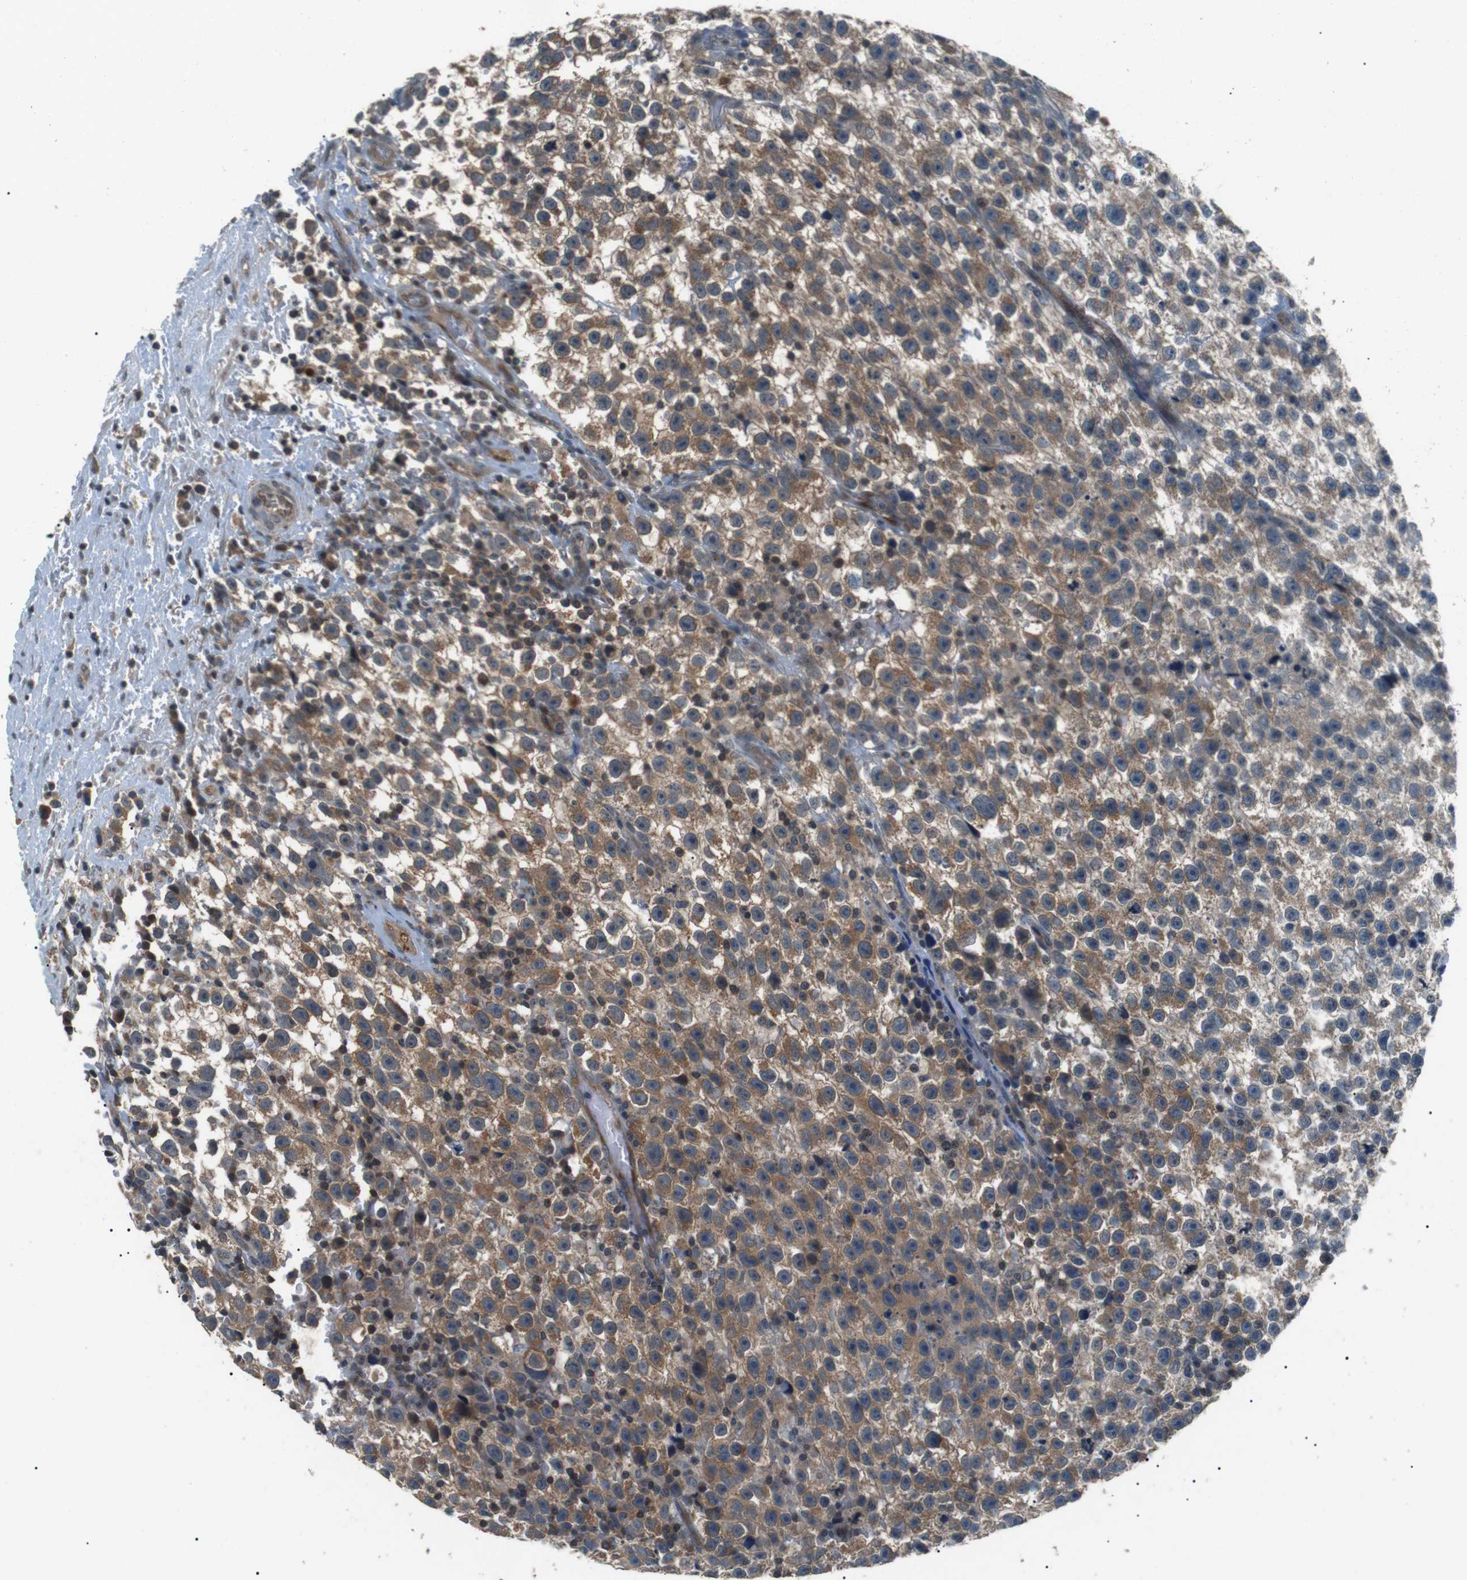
{"staining": {"intensity": "moderate", "quantity": "25%-75%", "location": "cytoplasmic/membranous"}, "tissue": "testis cancer", "cell_type": "Tumor cells", "image_type": "cancer", "snomed": [{"axis": "morphology", "description": "Seminoma, NOS"}, {"axis": "topography", "description": "Testis"}], "caption": "IHC of human testis cancer (seminoma) reveals medium levels of moderate cytoplasmic/membranous positivity in approximately 25%-75% of tumor cells.", "gene": "NEK7", "patient": {"sex": "male", "age": 33}}